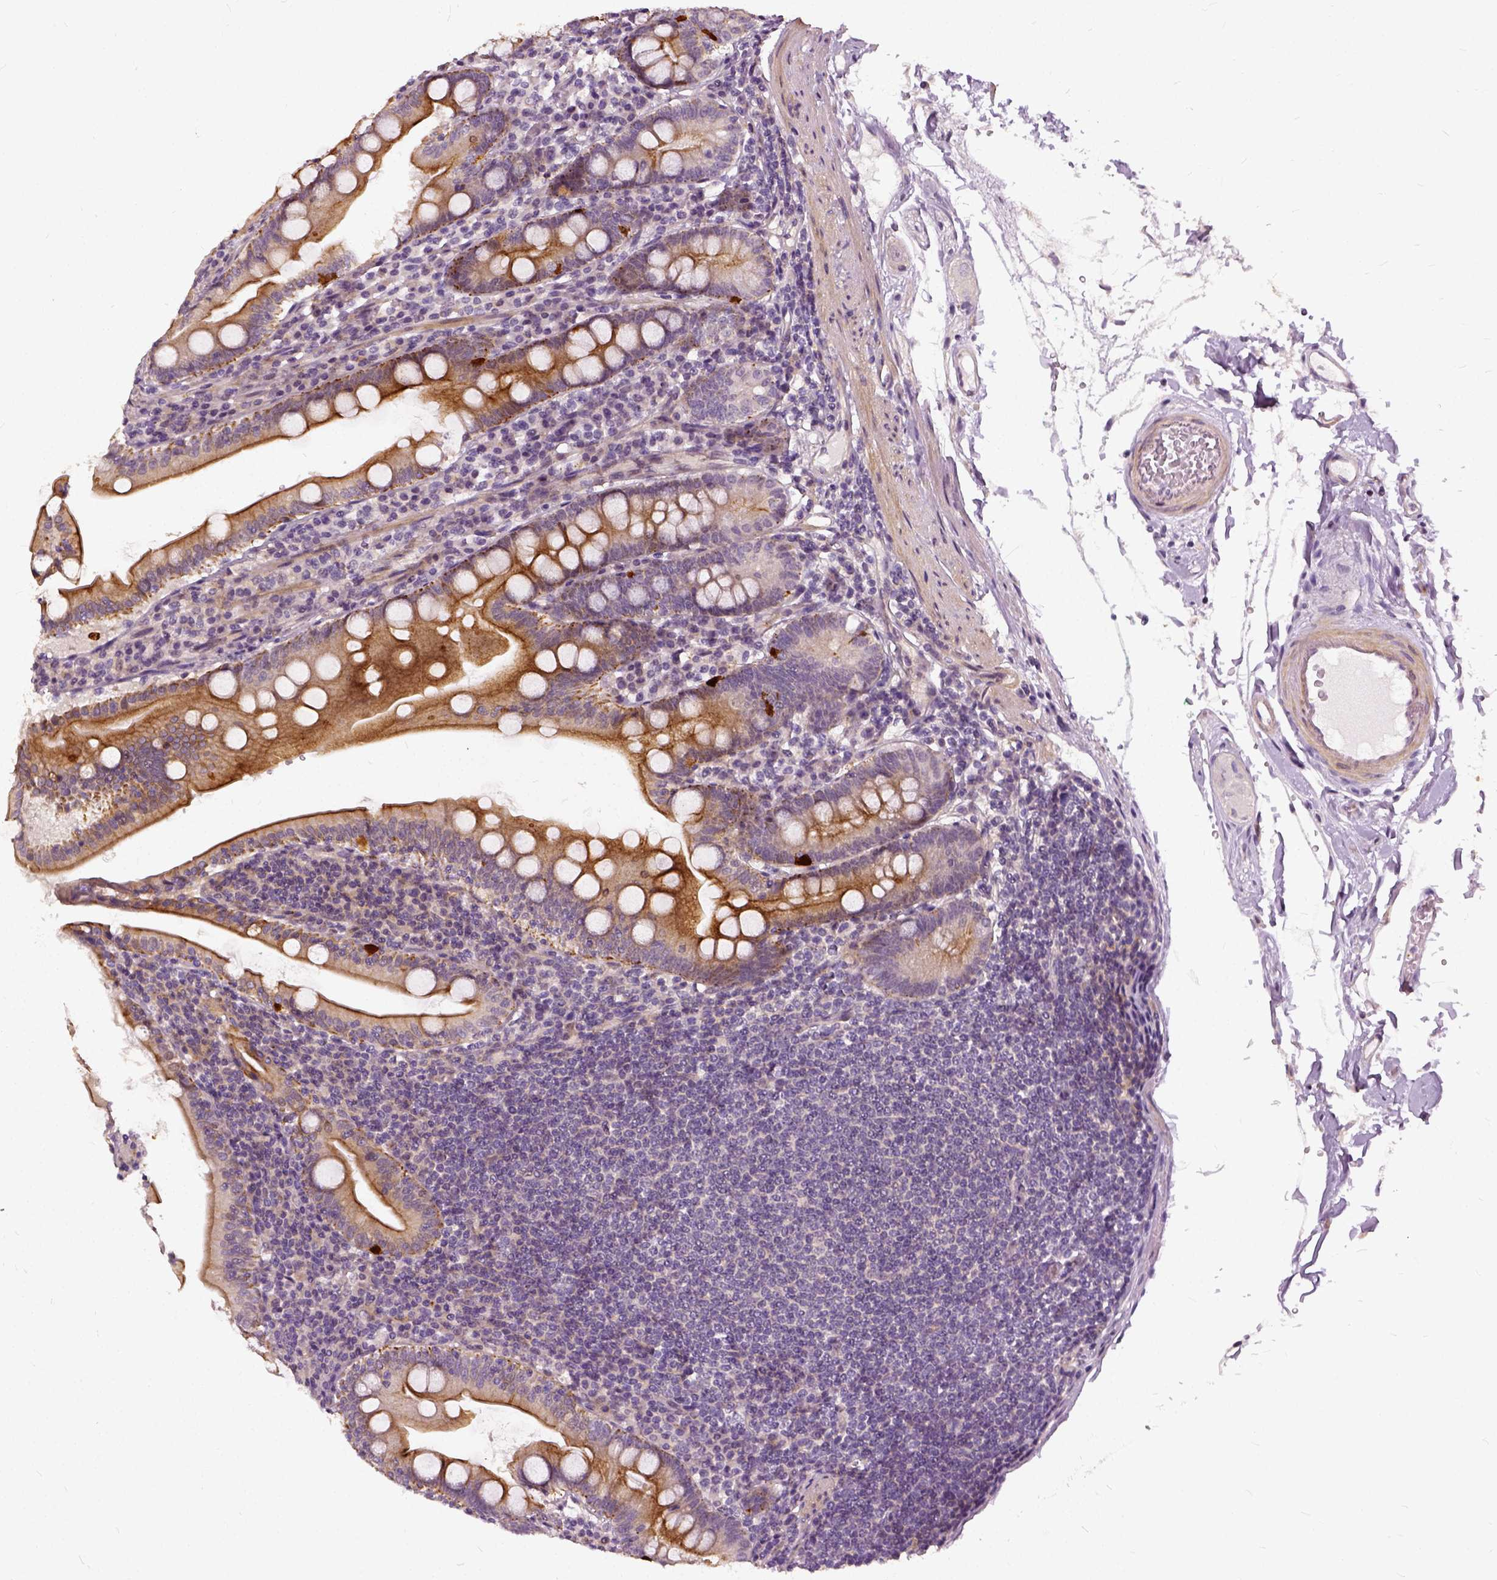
{"staining": {"intensity": "moderate", "quantity": ">75%", "location": "cytoplasmic/membranous"}, "tissue": "duodenum", "cell_type": "Glandular cells", "image_type": "normal", "snomed": [{"axis": "morphology", "description": "Normal tissue, NOS"}, {"axis": "topography", "description": "Duodenum"}], "caption": "A high-resolution histopathology image shows immunohistochemistry staining of normal duodenum, which shows moderate cytoplasmic/membranous positivity in approximately >75% of glandular cells.", "gene": "ILRUN", "patient": {"sex": "female", "age": 67}}